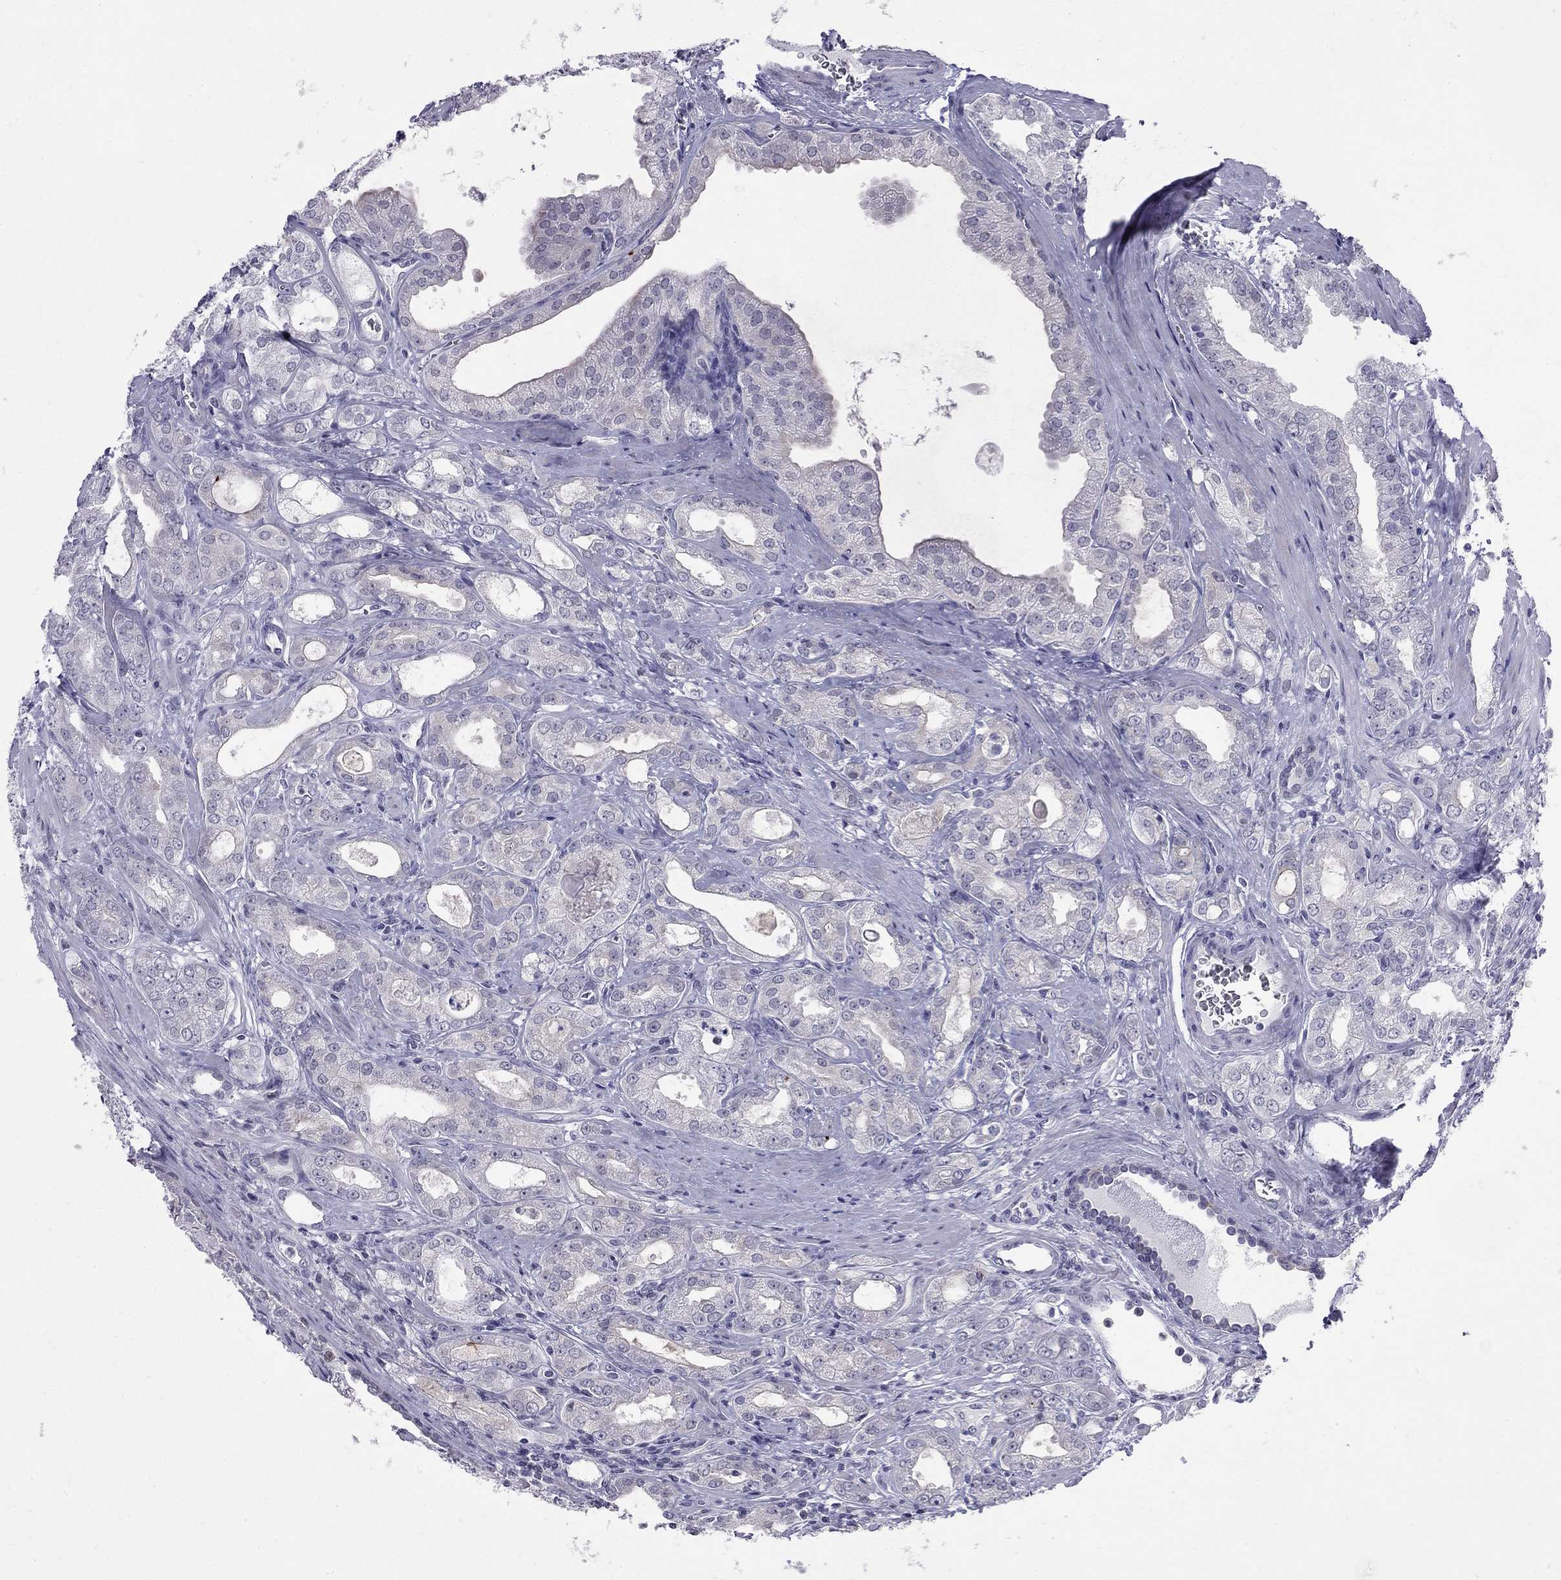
{"staining": {"intensity": "negative", "quantity": "none", "location": "none"}, "tissue": "prostate cancer", "cell_type": "Tumor cells", "image_type": "cancer", "snomed": [{"axis": "morphology", "description": "Adenocarcinoma, NOS"}, {"axis": "morphology", "description": "Adenocarcinoma, High grade"}, {"axis": "topography", "description": "Prostate"}], "caption": "IHC of high-grade adenocarcinoma (prostate) displays no positivity in tumor cells. Nuclei are stained in blue.", "gene": "MUC15", "patient": {"sex": "male", "age": 70}}